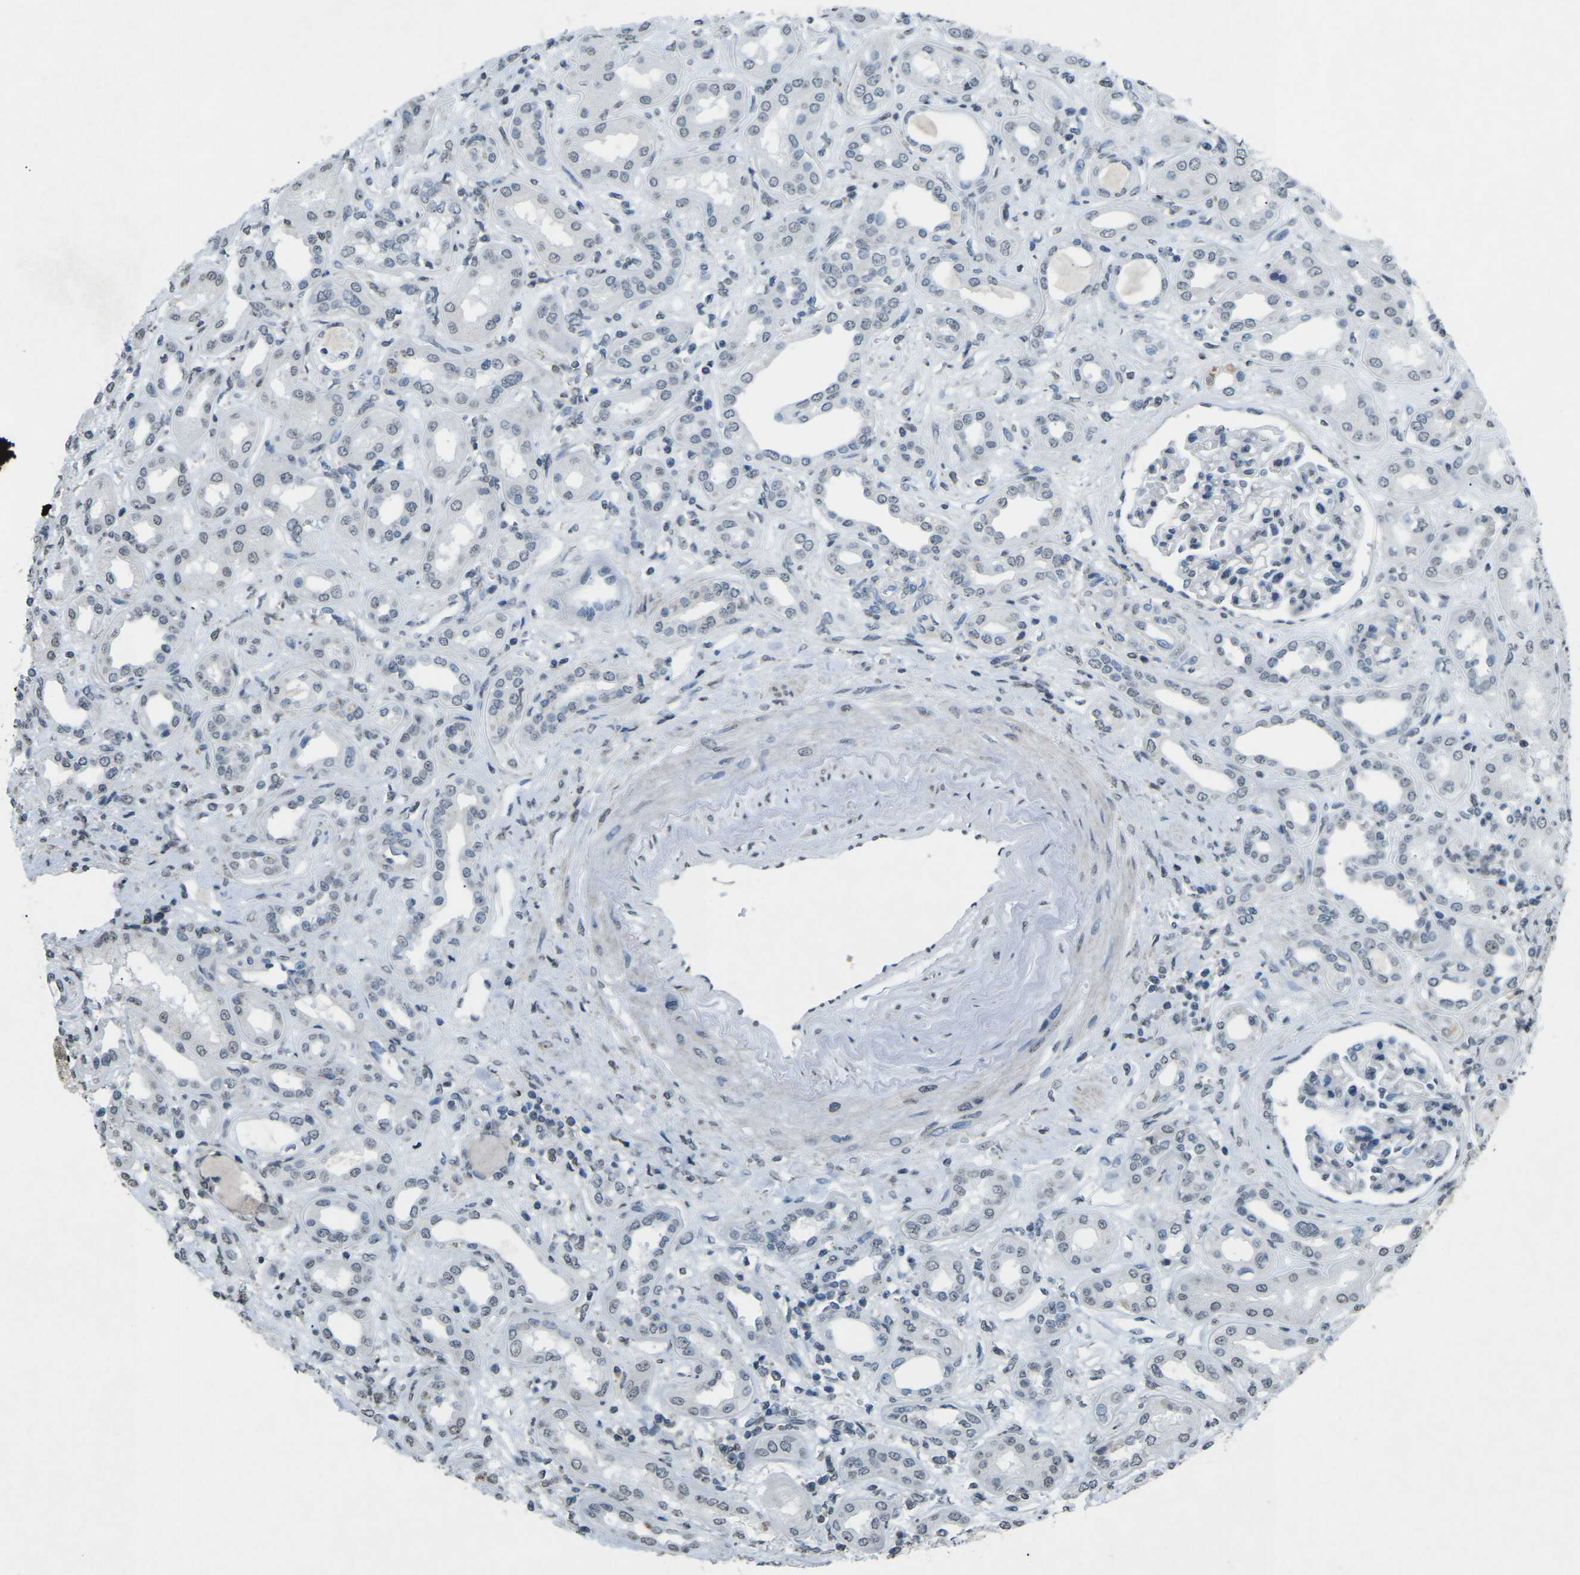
{"staining": {"intensity": "negative", "quantity": "none", "location": "none"}, "tissue": "kidney", "cell_type": "Cells in glomeruli", "image_type": "normal", "snomed": [{"axis": "morphology", "description": "Normal tissue, NOS"}, {"axis": "topography", "description": "Kidney"}], "caption": "Kidney was stained to show a protein in brown. There is no significant positivity in cells in glomeruli.", "gene": "TFR2", "patient": {"sex": "male", "age": 59}}